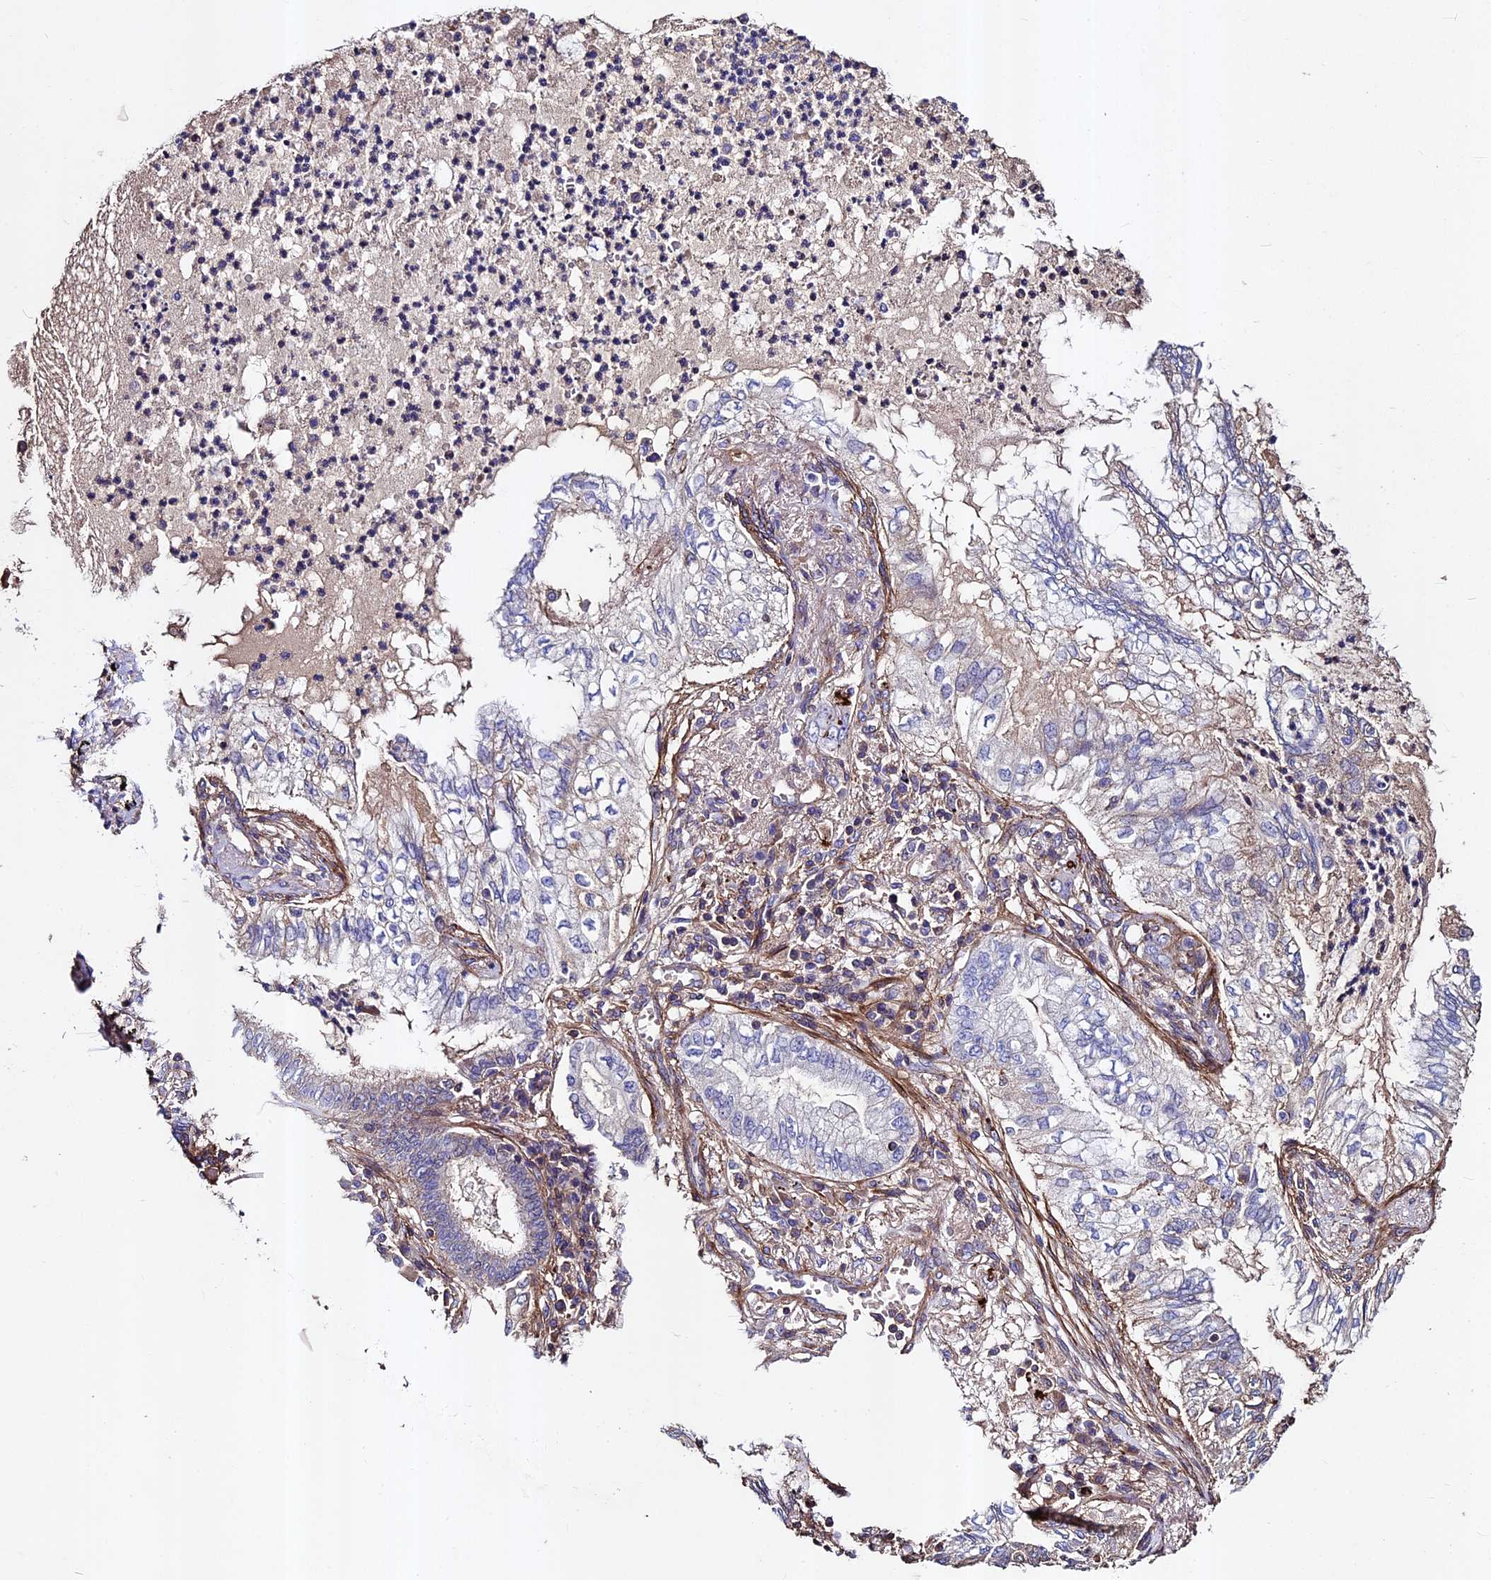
{"staining": {"intensity": "negative", "quantity": "none", "location": "none"}, "tissue": "lung cancer", "cell_type": "Tumor cells", "image_type": "cancer", "snomed": [{"axis": "morphology", "description": "Adenocarcinoma, NOS"}, {"axis": "topography", "description": "Lung"}], "caption": "A micrograph of human lung adenocarcinoma is negative for staining in tumor cells. (Brightfield microscopy of DAB immunohistochemistry at high magnification).", "gene": "EVA1B", "patient": {"sex": "female", "age": 70}}